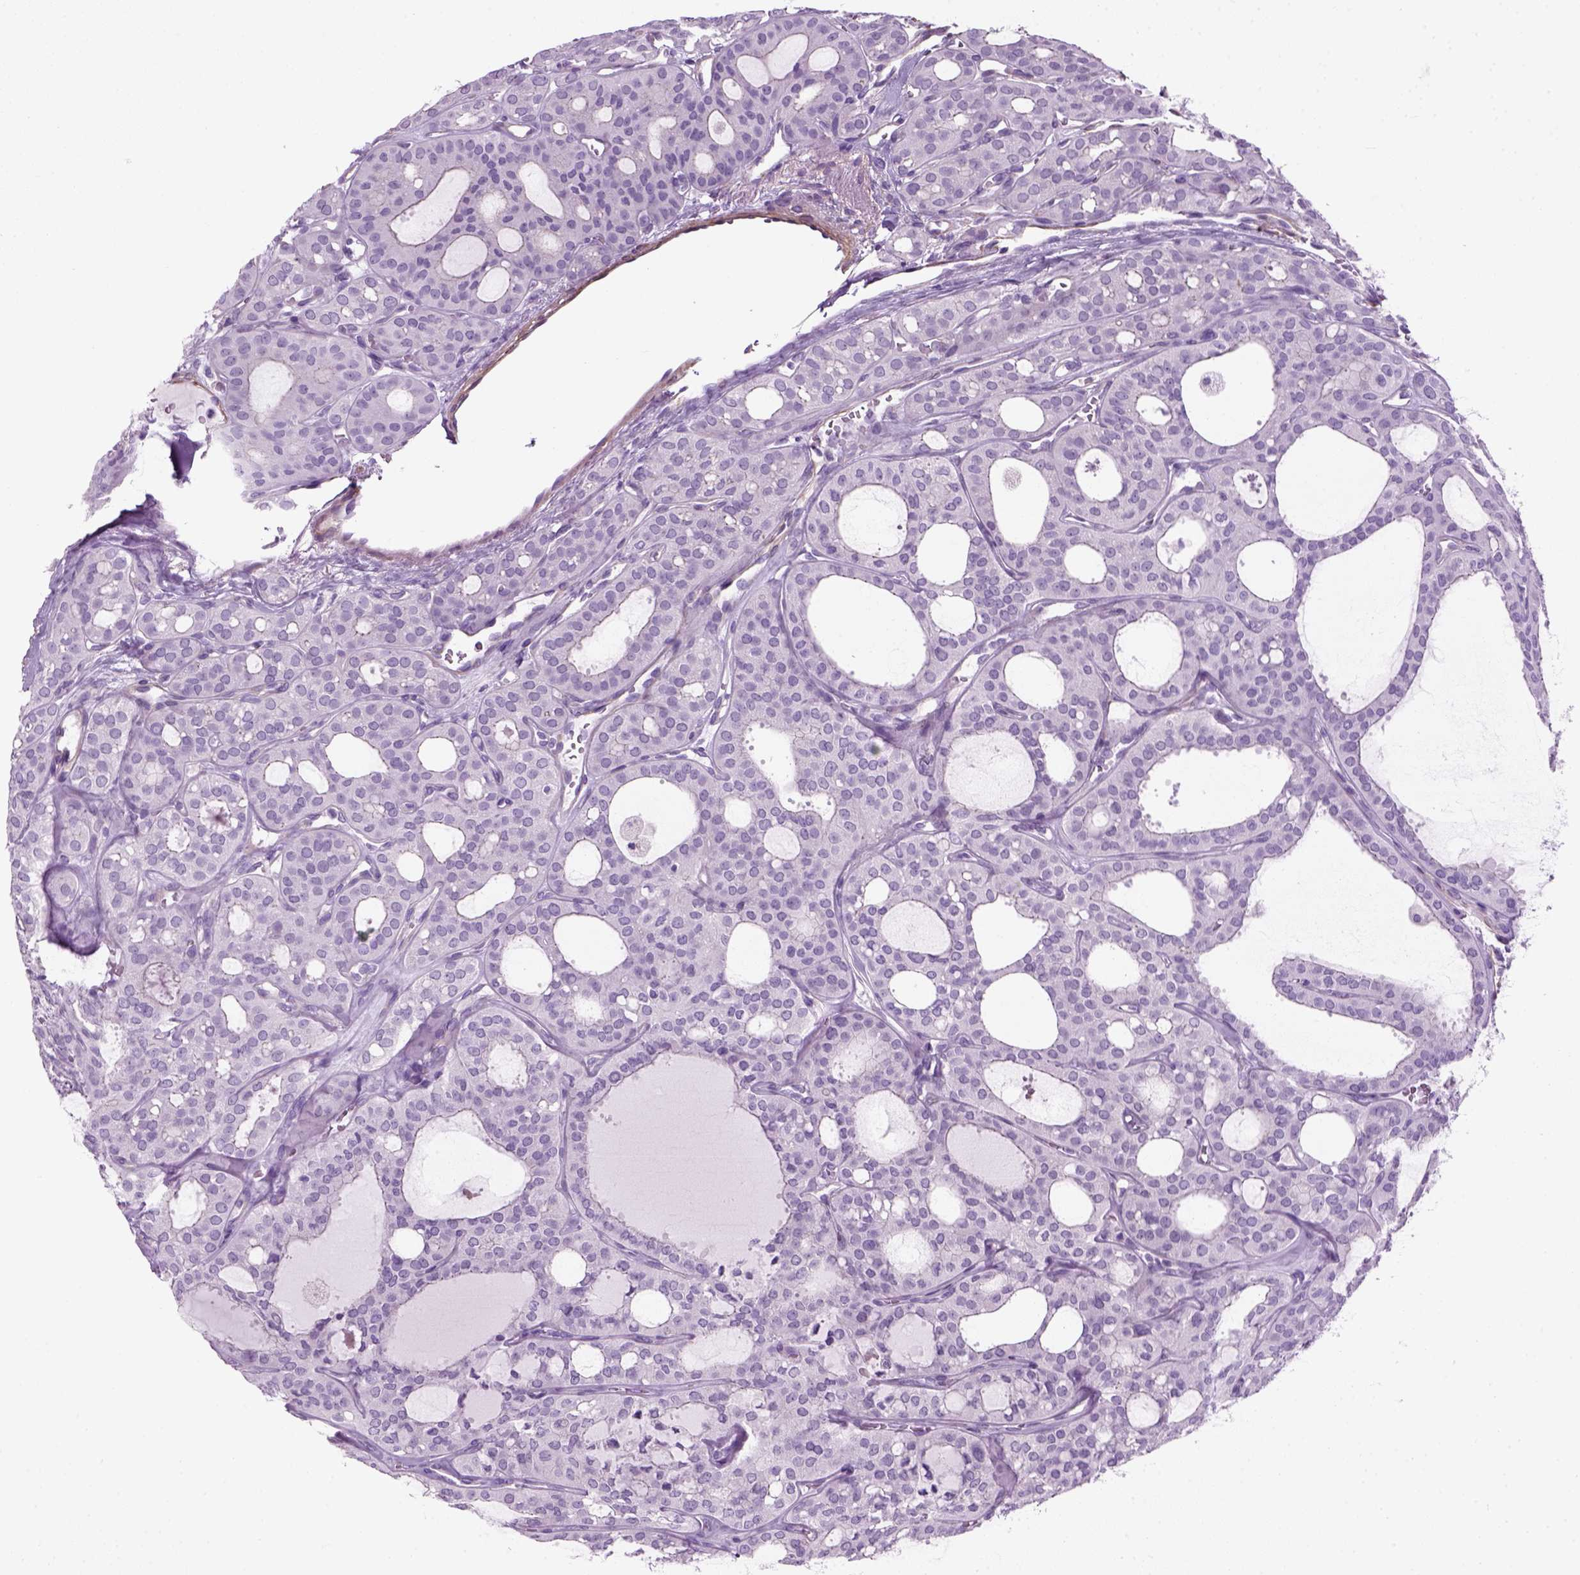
{"staining": {"intensity": "negative", "quantity": "none", "location": "none"}, "tissue": "thyroid cancer", "cell_type": "Tumor cells", "image_type": "cancer", "snomed": [{"axis": "morphology", "description": "Follicular adenoma carcinoma, NOS"}, {"axis": "topography", "description": "Thyroid gland"}], "caption": "Tumor cells show no significant positivity in follicular adenoma carcinoma (thyroid).", "gene": "FAM161A", "patient": {"sex": "male", "age": 75}}